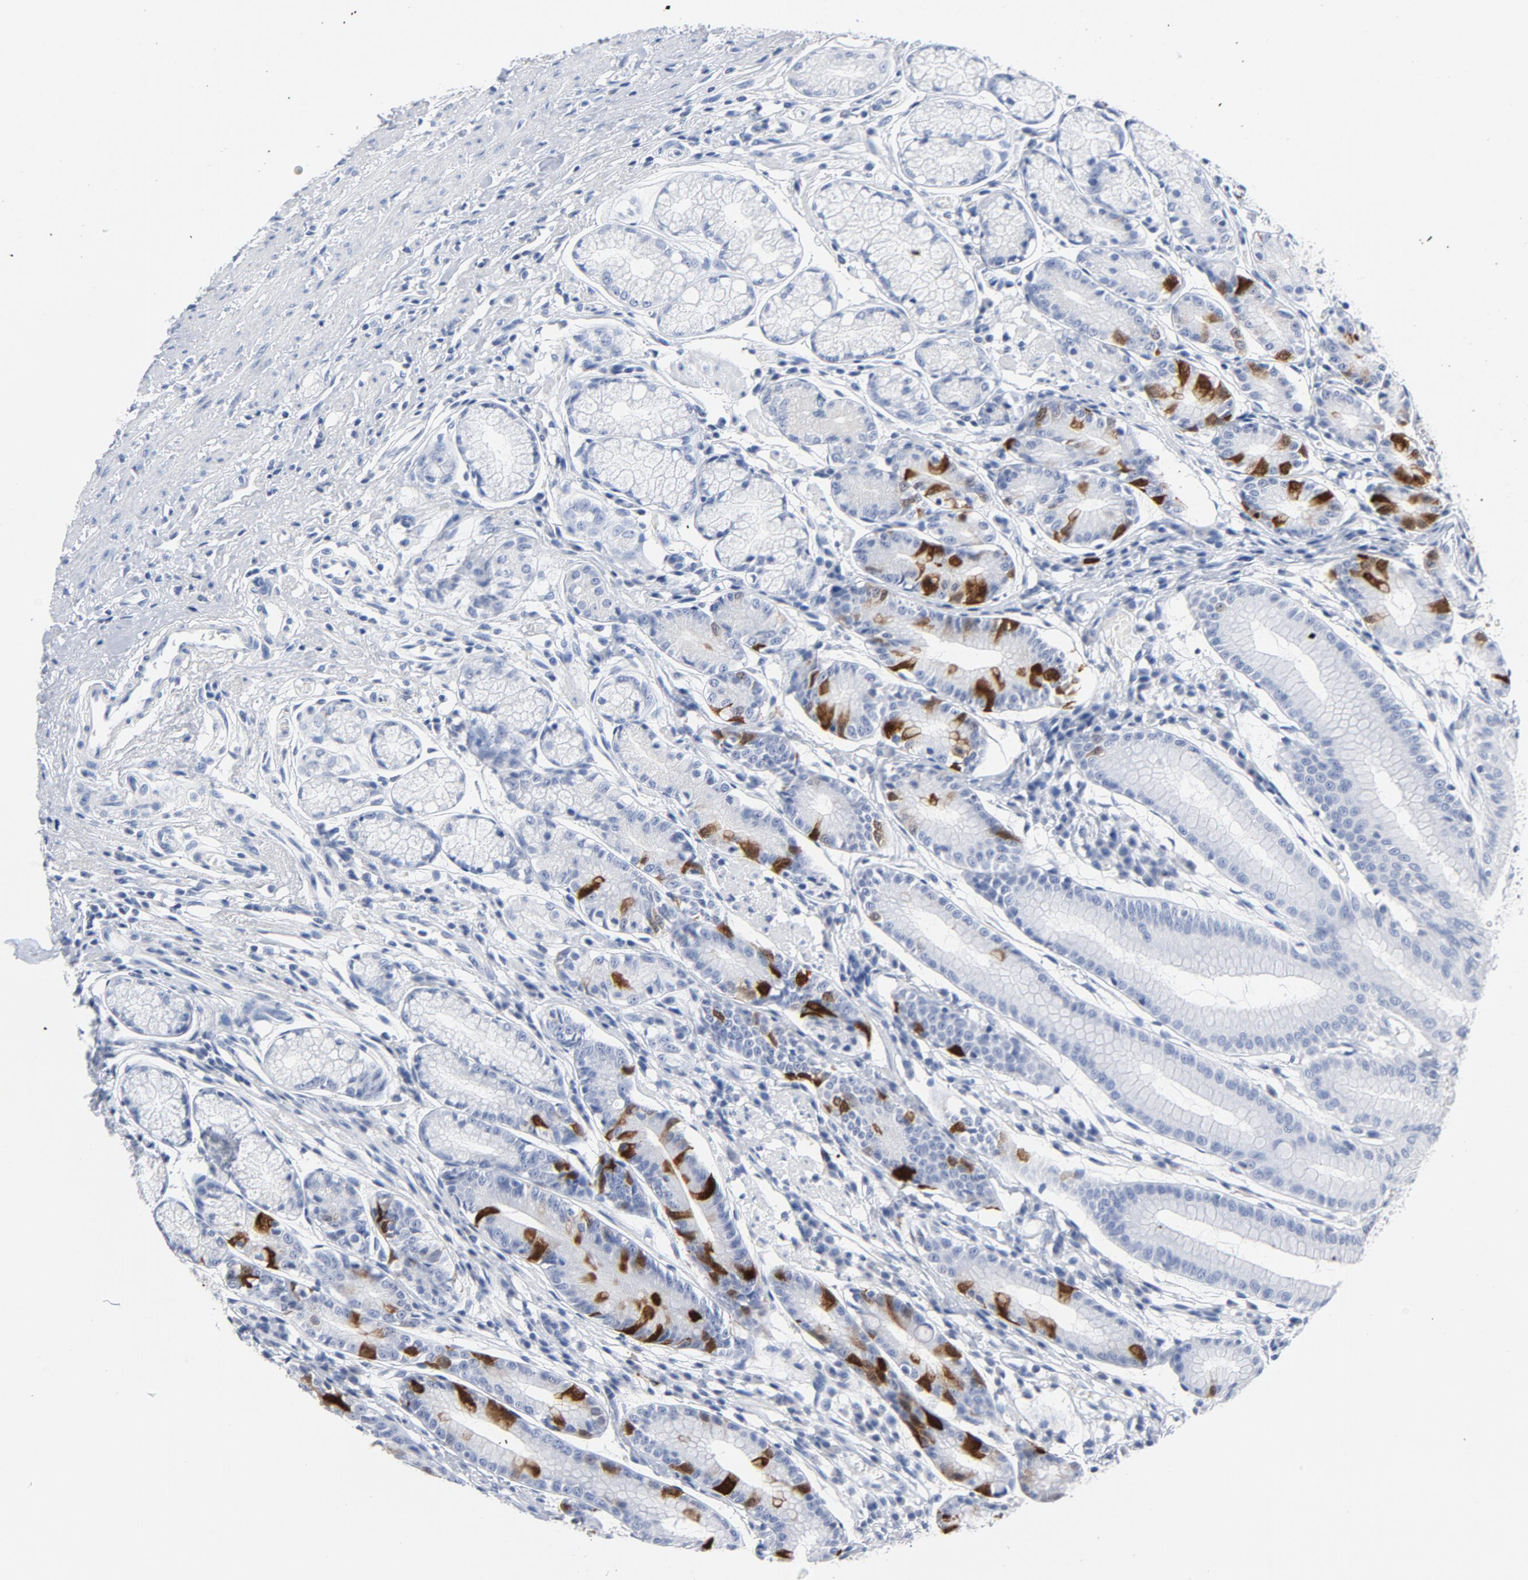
{"staining": {"intensity": "strong", "quantity": "<25%", "location": "cytoplasmic/membranous,nuclear"}, "tissue": "stomach", "cell_type": "Glandular cells", "image_type": "normal", "snomed": [{"axis": "morphology", "description": "Normal tissue, NOS"}, {"axis": "morphology", "description": "Inflammation, NOS"}, {"axis": "topography", "description": "Stomach, lower"}], "caption": "An IHC micrograph of normal tissue is shown. Protein staining in brown labels strong cytoplasmic/membranous,nuclear positivity in stomach within glandular cells.", "gene": "CDC20", "patient": {"sex": "male", "age": 59}}